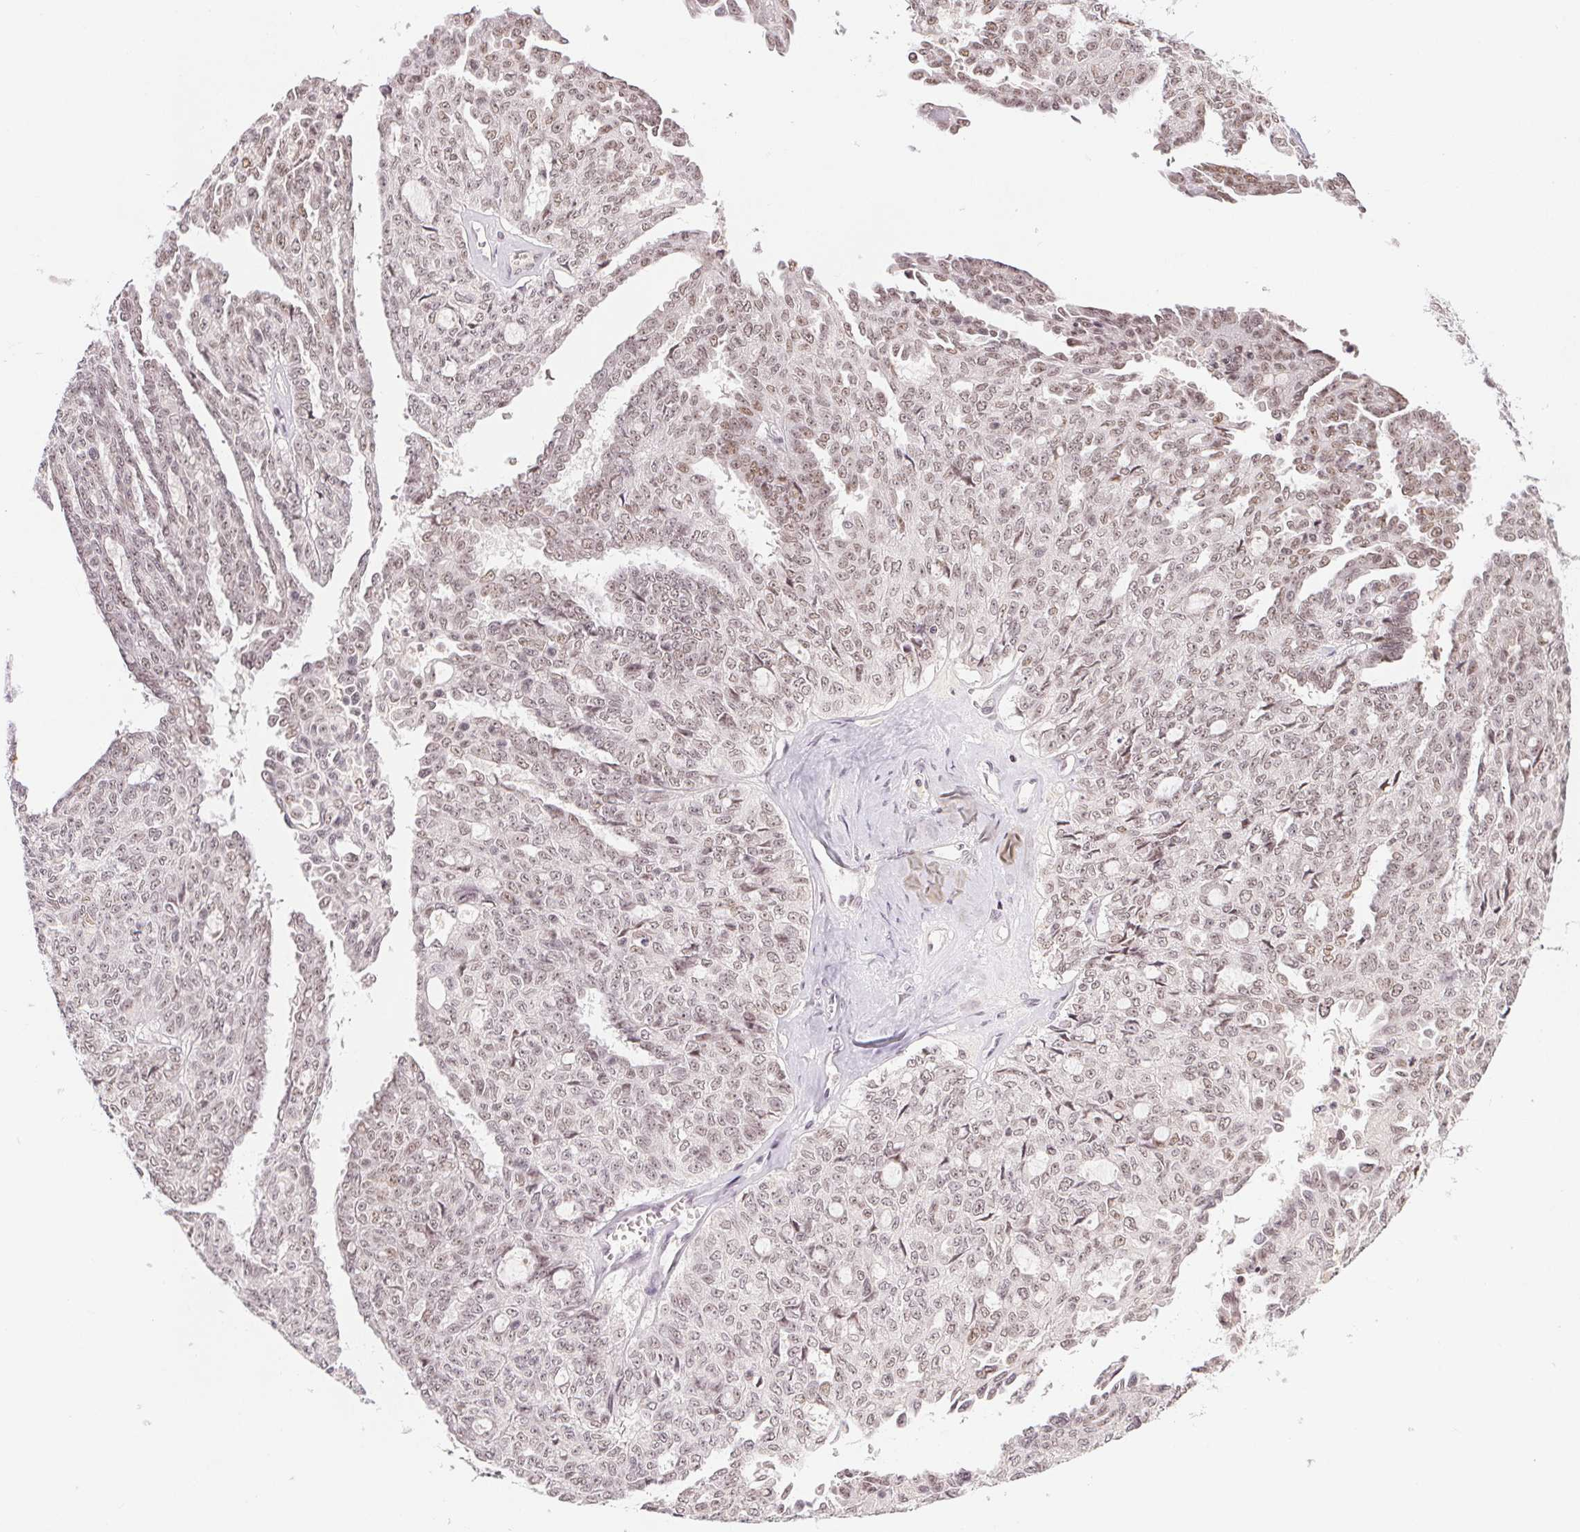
{"staining": {"intensity": "moderate", "quantity": "25%-75%", "location": "nuclear"}, "tissue": "ovarian cancer", "cell_type": "Tumor cells", "image_type": "cancer", "snomed": [{"axis": "morphology", "description": "Cystadenocarcinoma, serous, NOS"}, {"axis": "topography", "description": "Ovary"}], "caption": "The immunohistochemical stain highlights moderate nuclear expression in tumor cells of serous cystadenocarcinoma (ovarian) tissue. (Brightfield microscopy of DAB IHC at high magnification).", "gene": "DEK", "patient": {"sex": "female", "age": 71}}